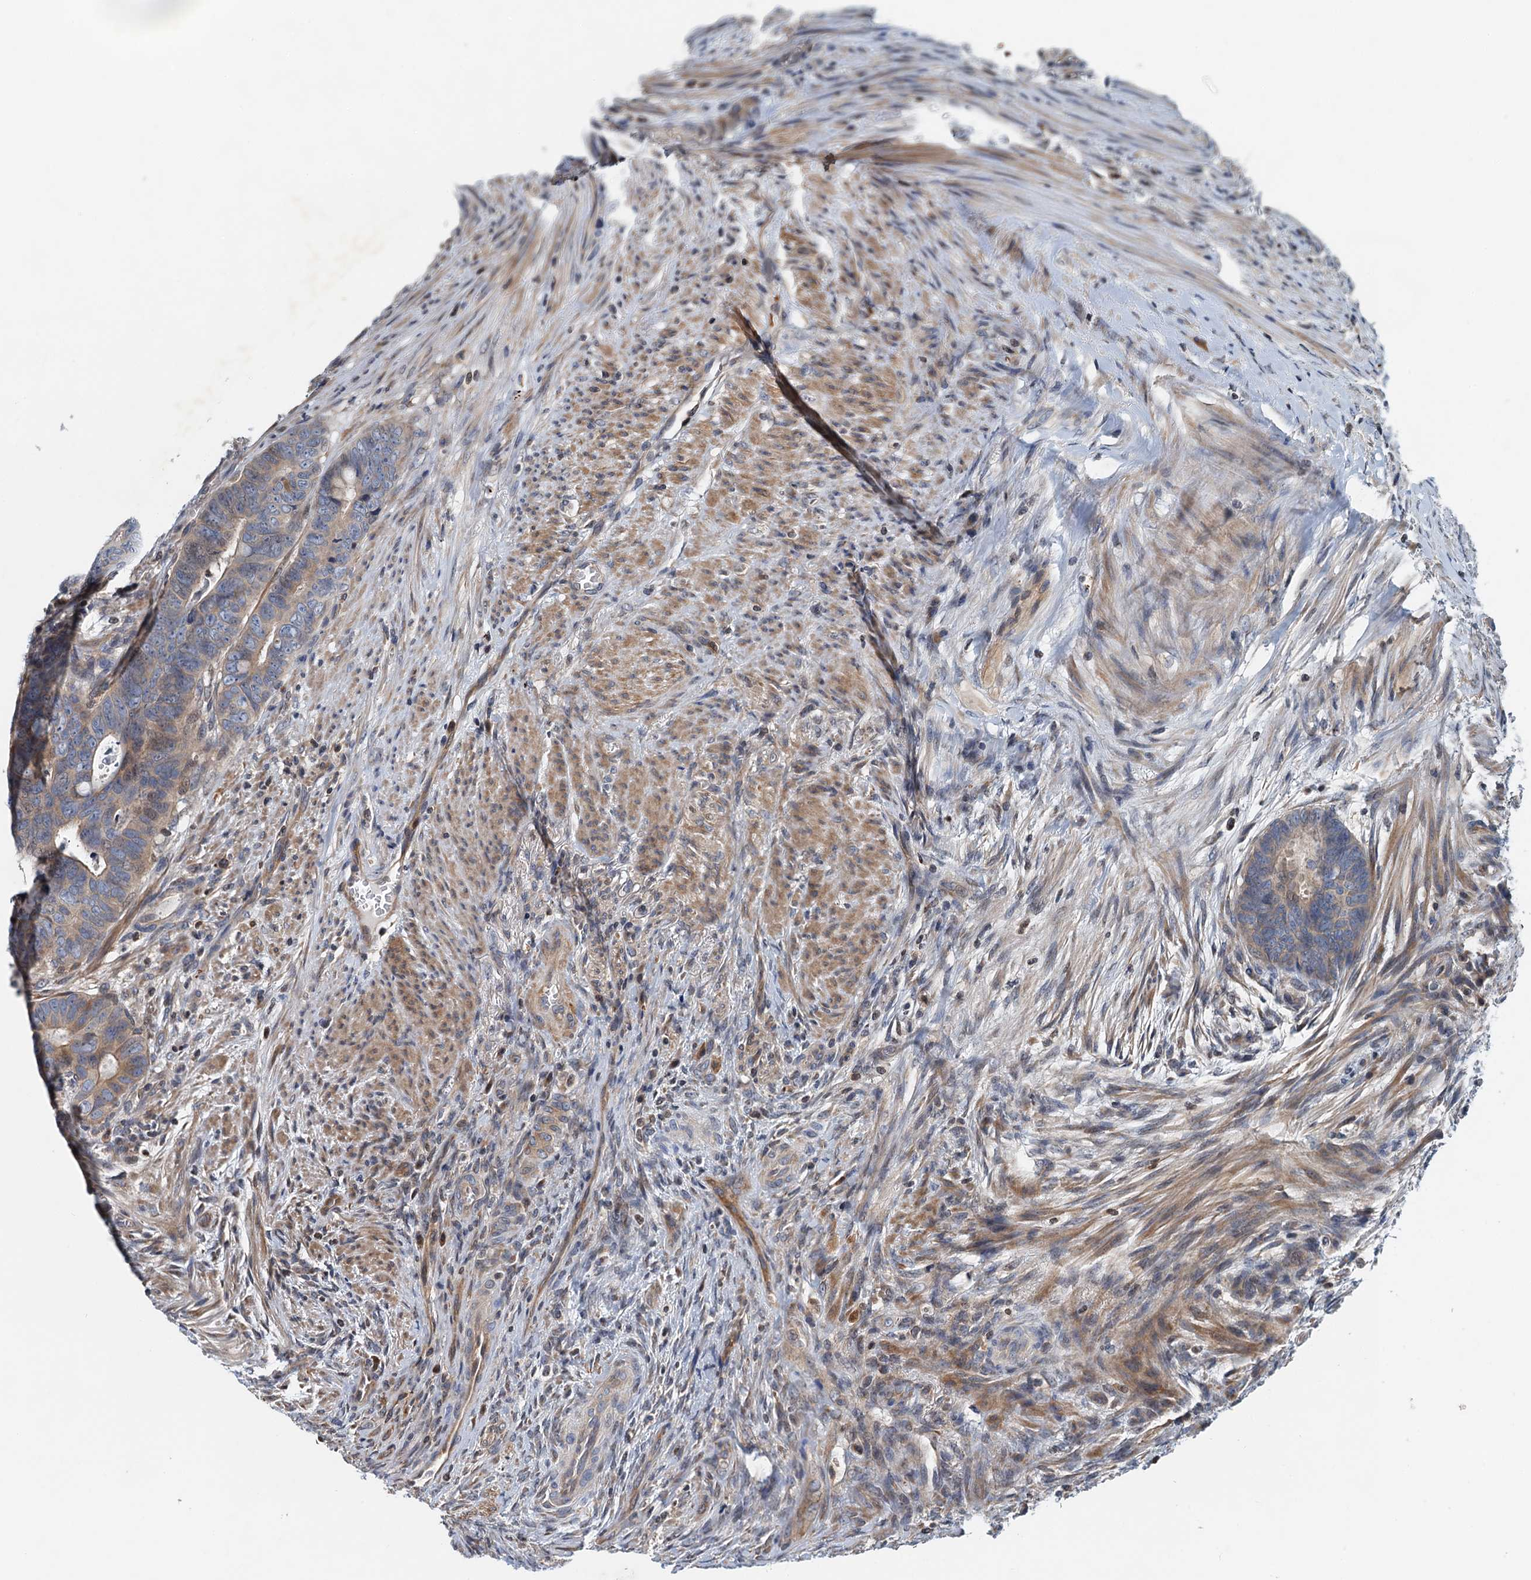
{"staining": {"intensity": "weak", "quantity": "<25%", "location": "cytoplasmic/membranous,nuclear"}, "tissue": "colorectal cancer", "cell_type": "Tumor cells", "image_type": "cancer", "snomed": [{"axis": "morphology", "description": "Adenocarcinoma, NOS"}, {"axis": "topography", "description": "Rectum"}], "caption": "Immunohistochemistry (IHC) image of colorectal adenocarcinoma stained for a protein (brown), which shows no staining in tumor cells.", "gene": "NBEA", "patient": {"sex": "female", "age": 78}}